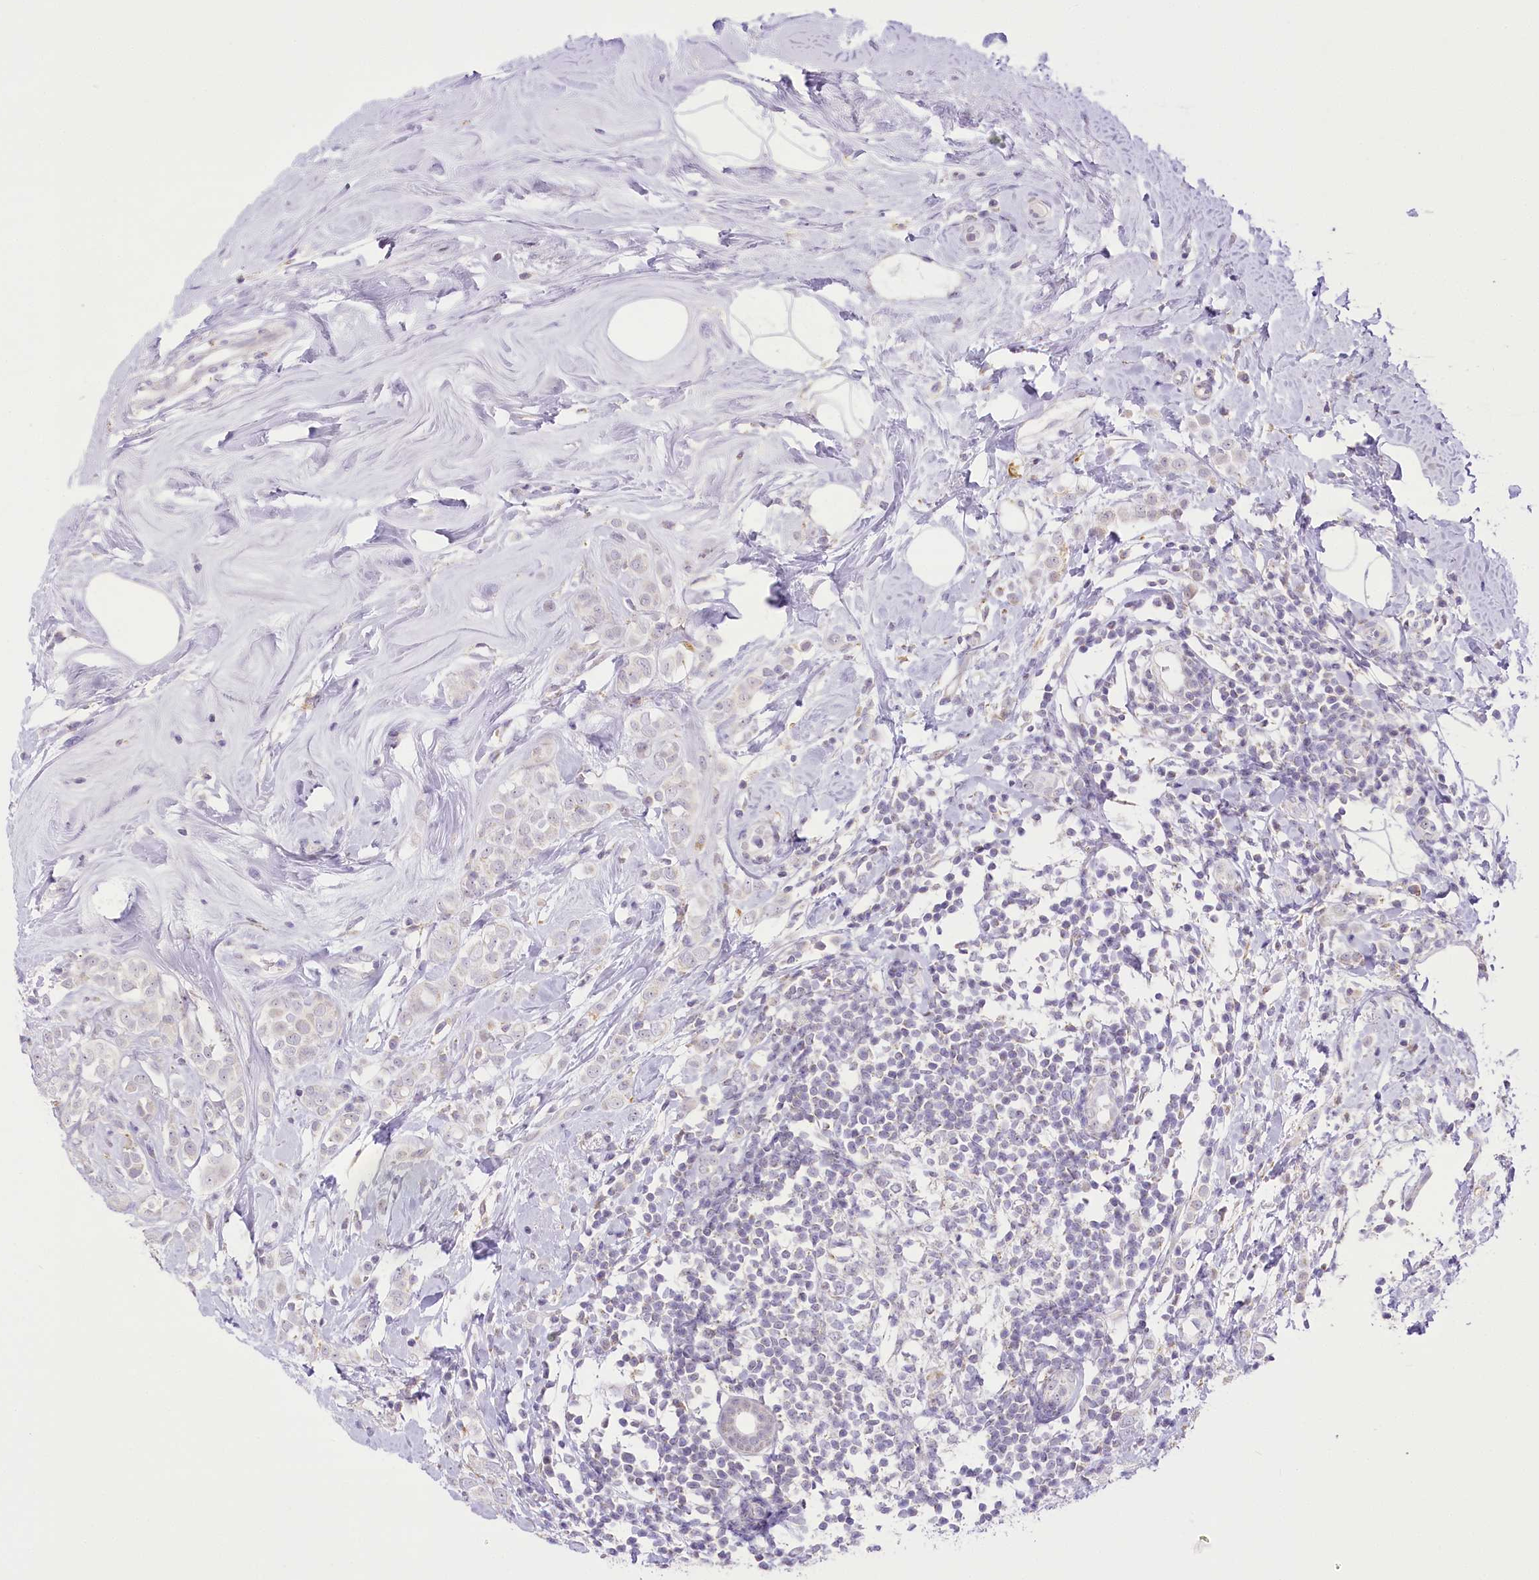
{"staining": {"intensity": "negative", "quantity": "none", "location": "none"}, "tissue": "breast cancer", "cell_type": "Tumor cells", "image_type": "cancer", "snomed": [{"axis": "morphology", "description": "Lobular carcinoma"}, {"axis": "topography", "description": "Breast"}], "caption": "Lobular carcinoma (breast) stained for a protein using IHC demonstrates no expression tumor cells.", "gene": "CCDC30", "patient": {"sex": "female", "age": 47}}